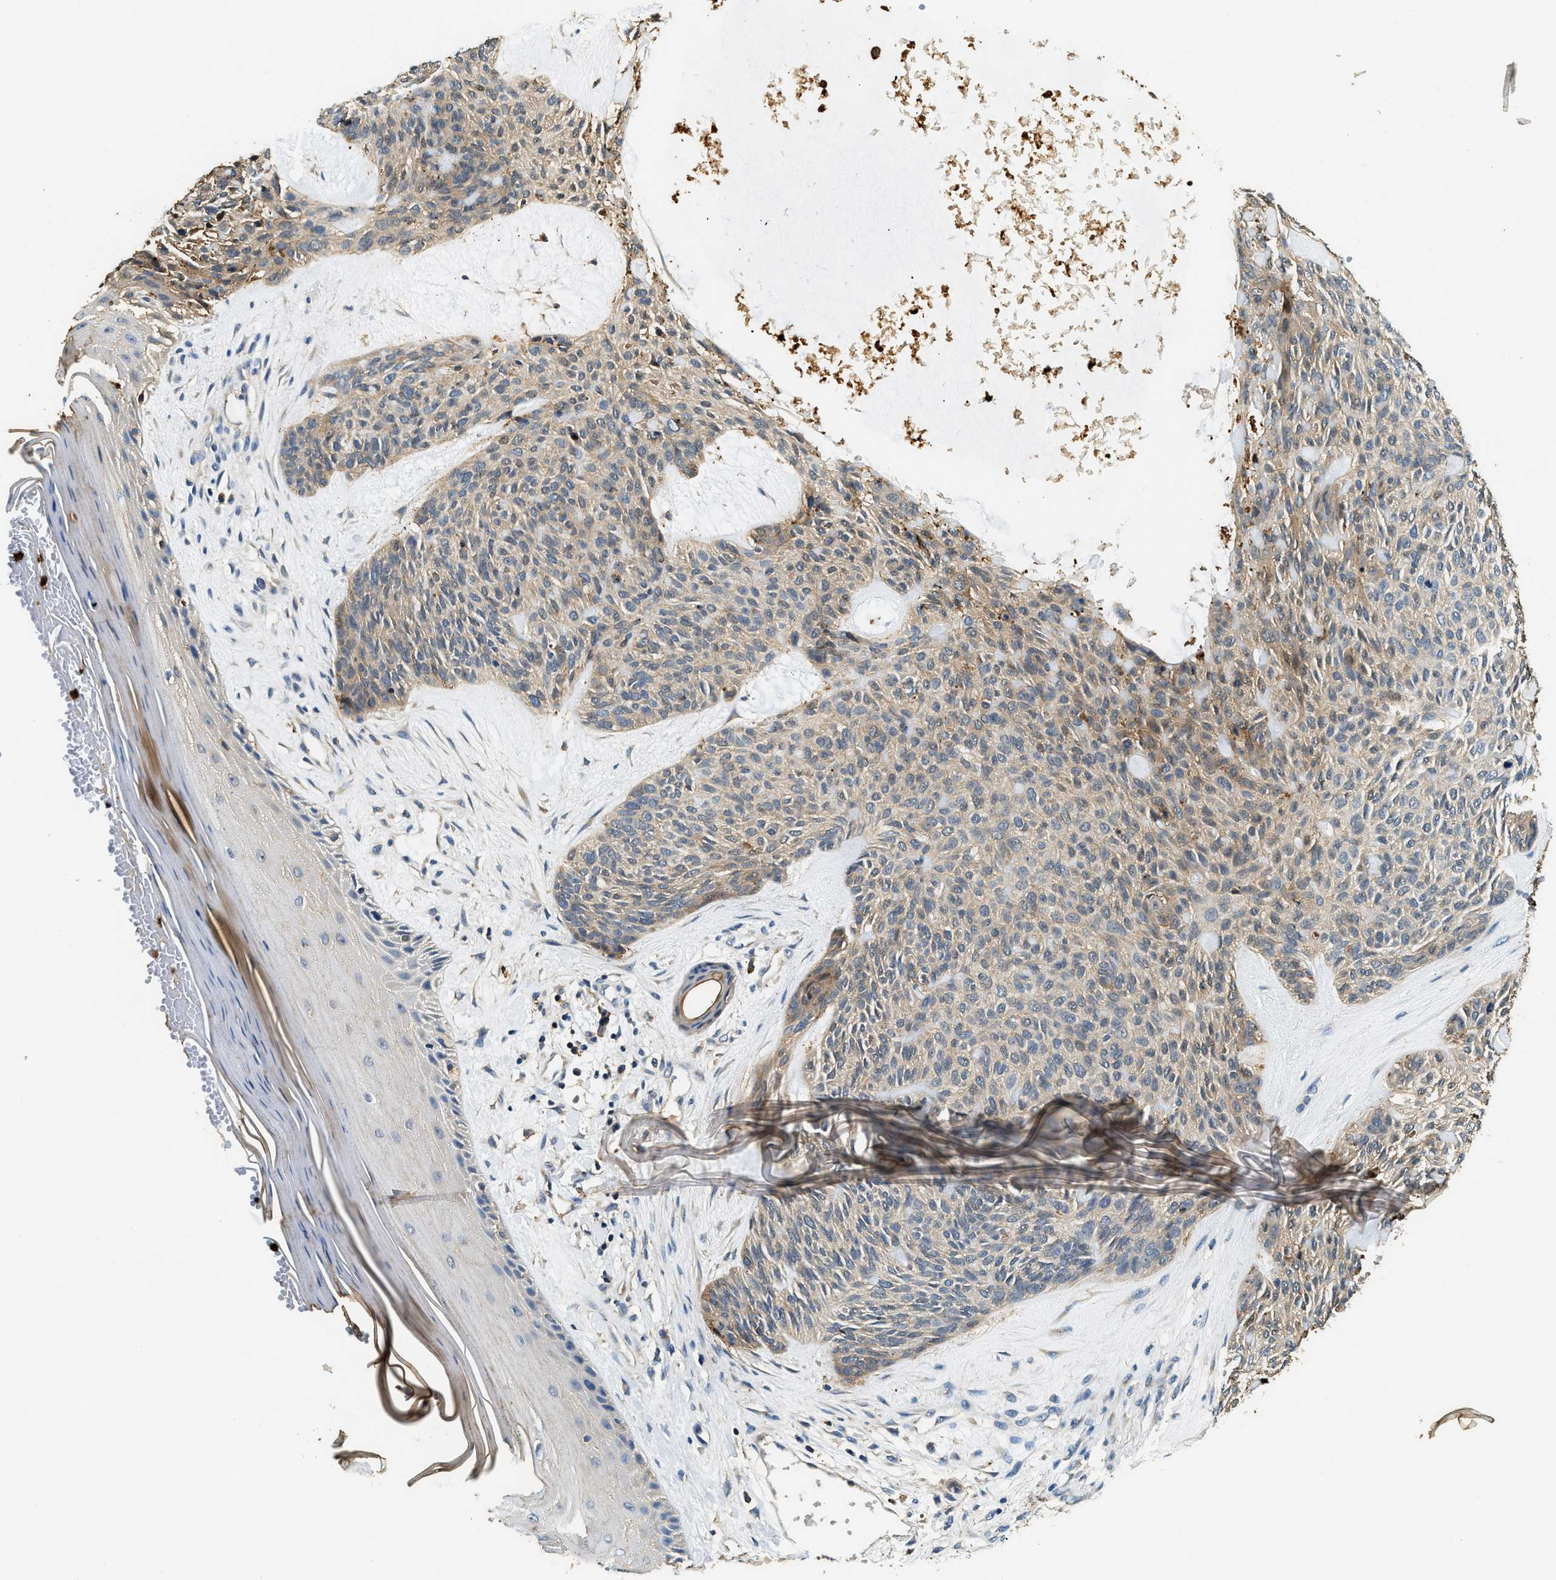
{"staining": {"intensity": "weak", "quantity": ">75%", "location": "cytoplasmic/membranous"}, "tissue": "skin cancer", "cell_type": "Tumor cells", "image_type": "cancer", "snomed": [{"axis": "morphology", "description": "Basal cell carcinoma"}, {"axis": "topography", "description": "Skin"}], "caption": "Immunohistochemical staining of human skin basal cell carcinoma reveals weak cytoplasmic/membranous protein expression in approximately >75% of tumor cells.", "gene": "ANXA3", "patient": {"sex": "male", "age": 55}}